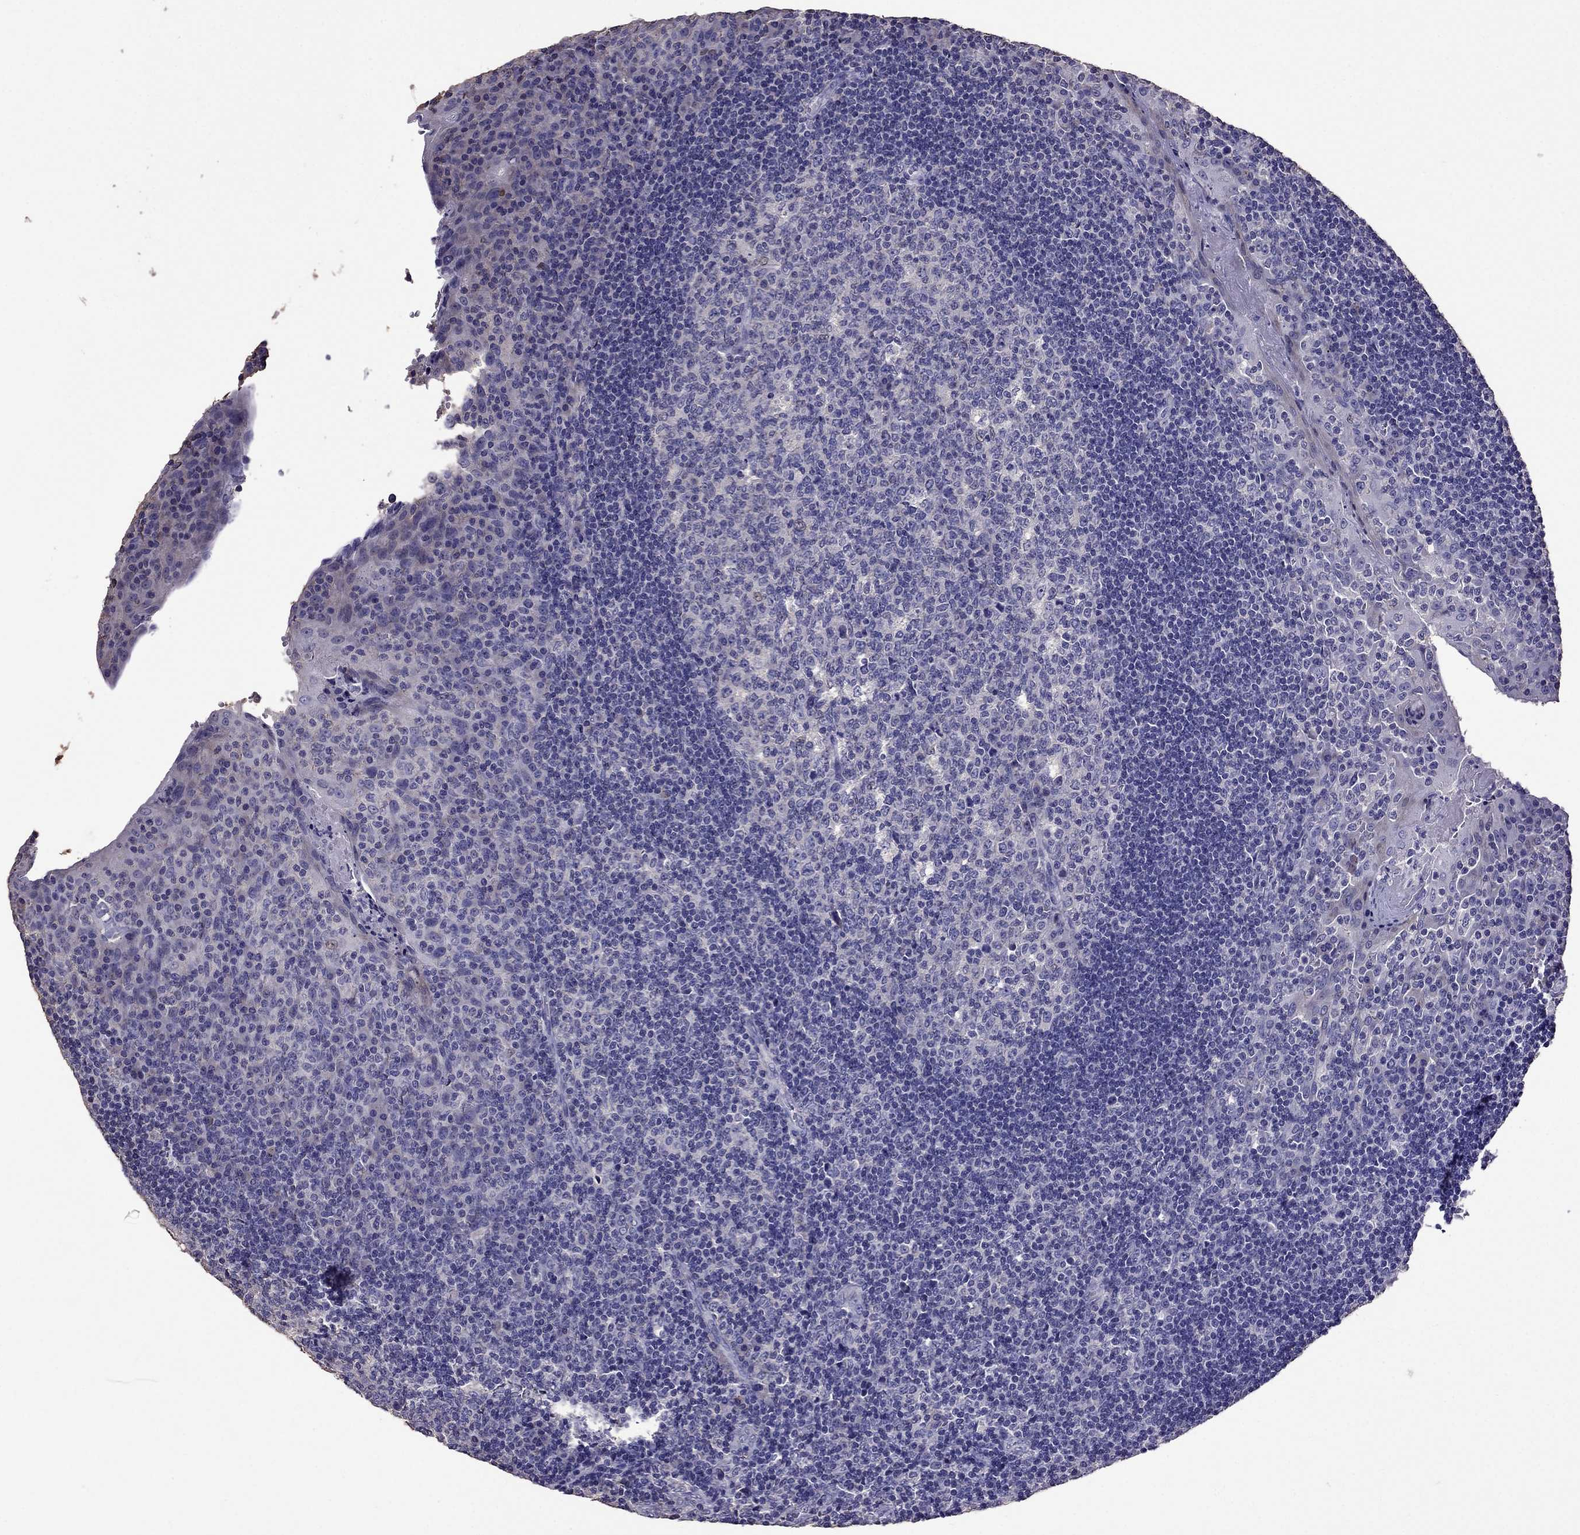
{"staining": {"intensity": "negative", "quantity": "none", "location": "none"}, "tissue": "tonsil", "cell_type": "Germinal center cells", "image_type": "normal", "snomed": [{"axis": "morphology", "description": "Normal tissue, NOS"}, {"axis": "topography", "description": "Tonsil"}], "caption": "An image of human tonsil is negative for staining in germinal center cells. (DAB immunohistochemistry with hematoxylin counter stain).", "gene": "NKX3", "patient": {"sex": "male", "age": 17}}